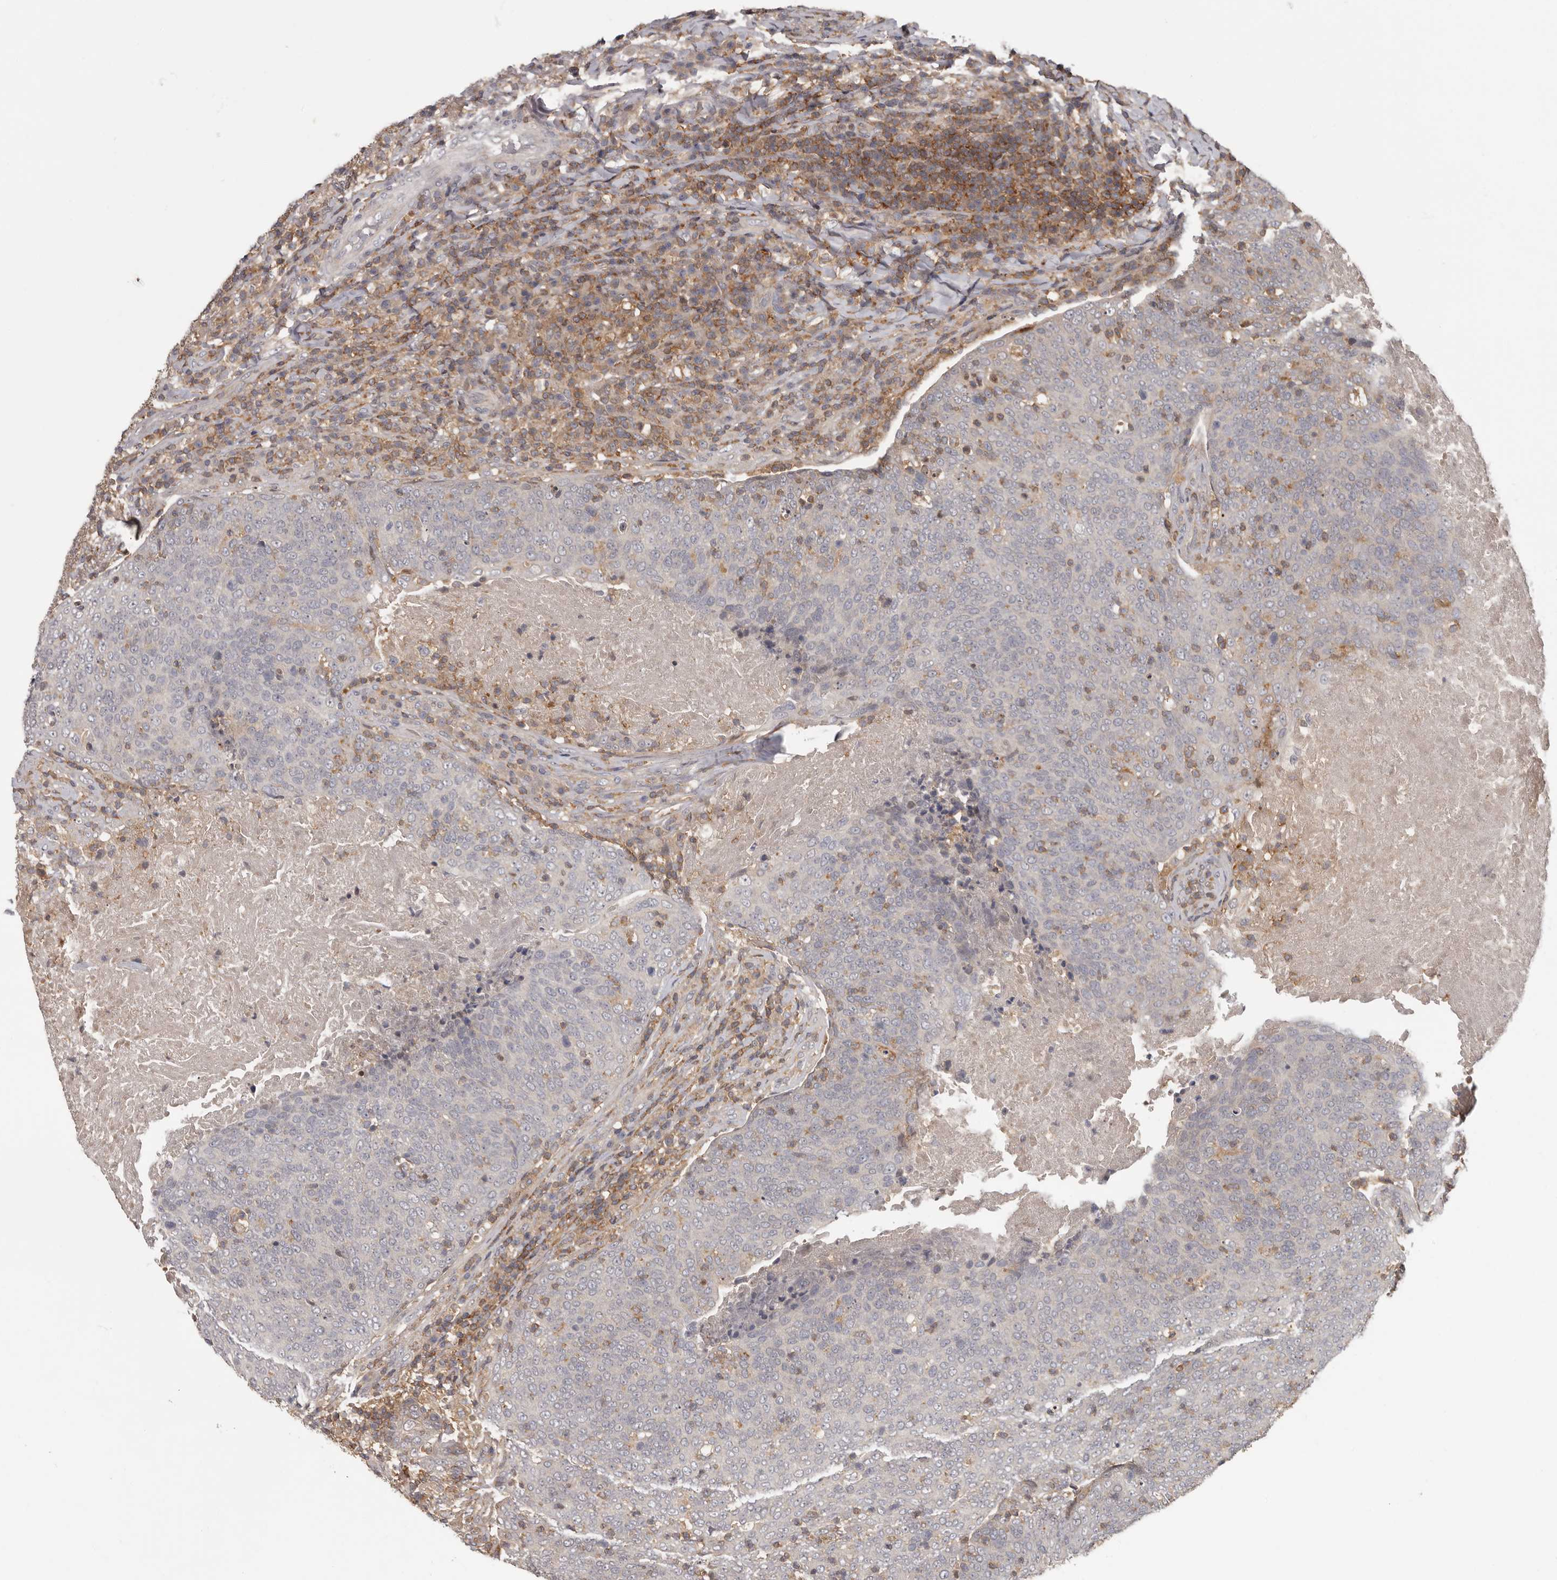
{"staining": {"intensity": "negative", "quantity": "none", "location": "none"}, "tissue": "head and neck cancer", "cell_type": "Tumor cells", "image_type": "cancer", "snomed": [{"axis": "morphology", "description": "Squamous cell carcinoma, NOS"}, {"axis": "morphology", "description": "Squamous cell carcinoma, metastatic, NOS"}, {"axis": "topography", "description": "Lymph node"}, {"axis": "topography", "description": "Head-Neck"}], "caption": "Immunohistochemistry (IHC) image of head and neck cancer stained for a protein (brown), which exhibits no expression in tumor cells.", "gene": "ANKRD44", "patient": {"sex": "male", "age": 62}}